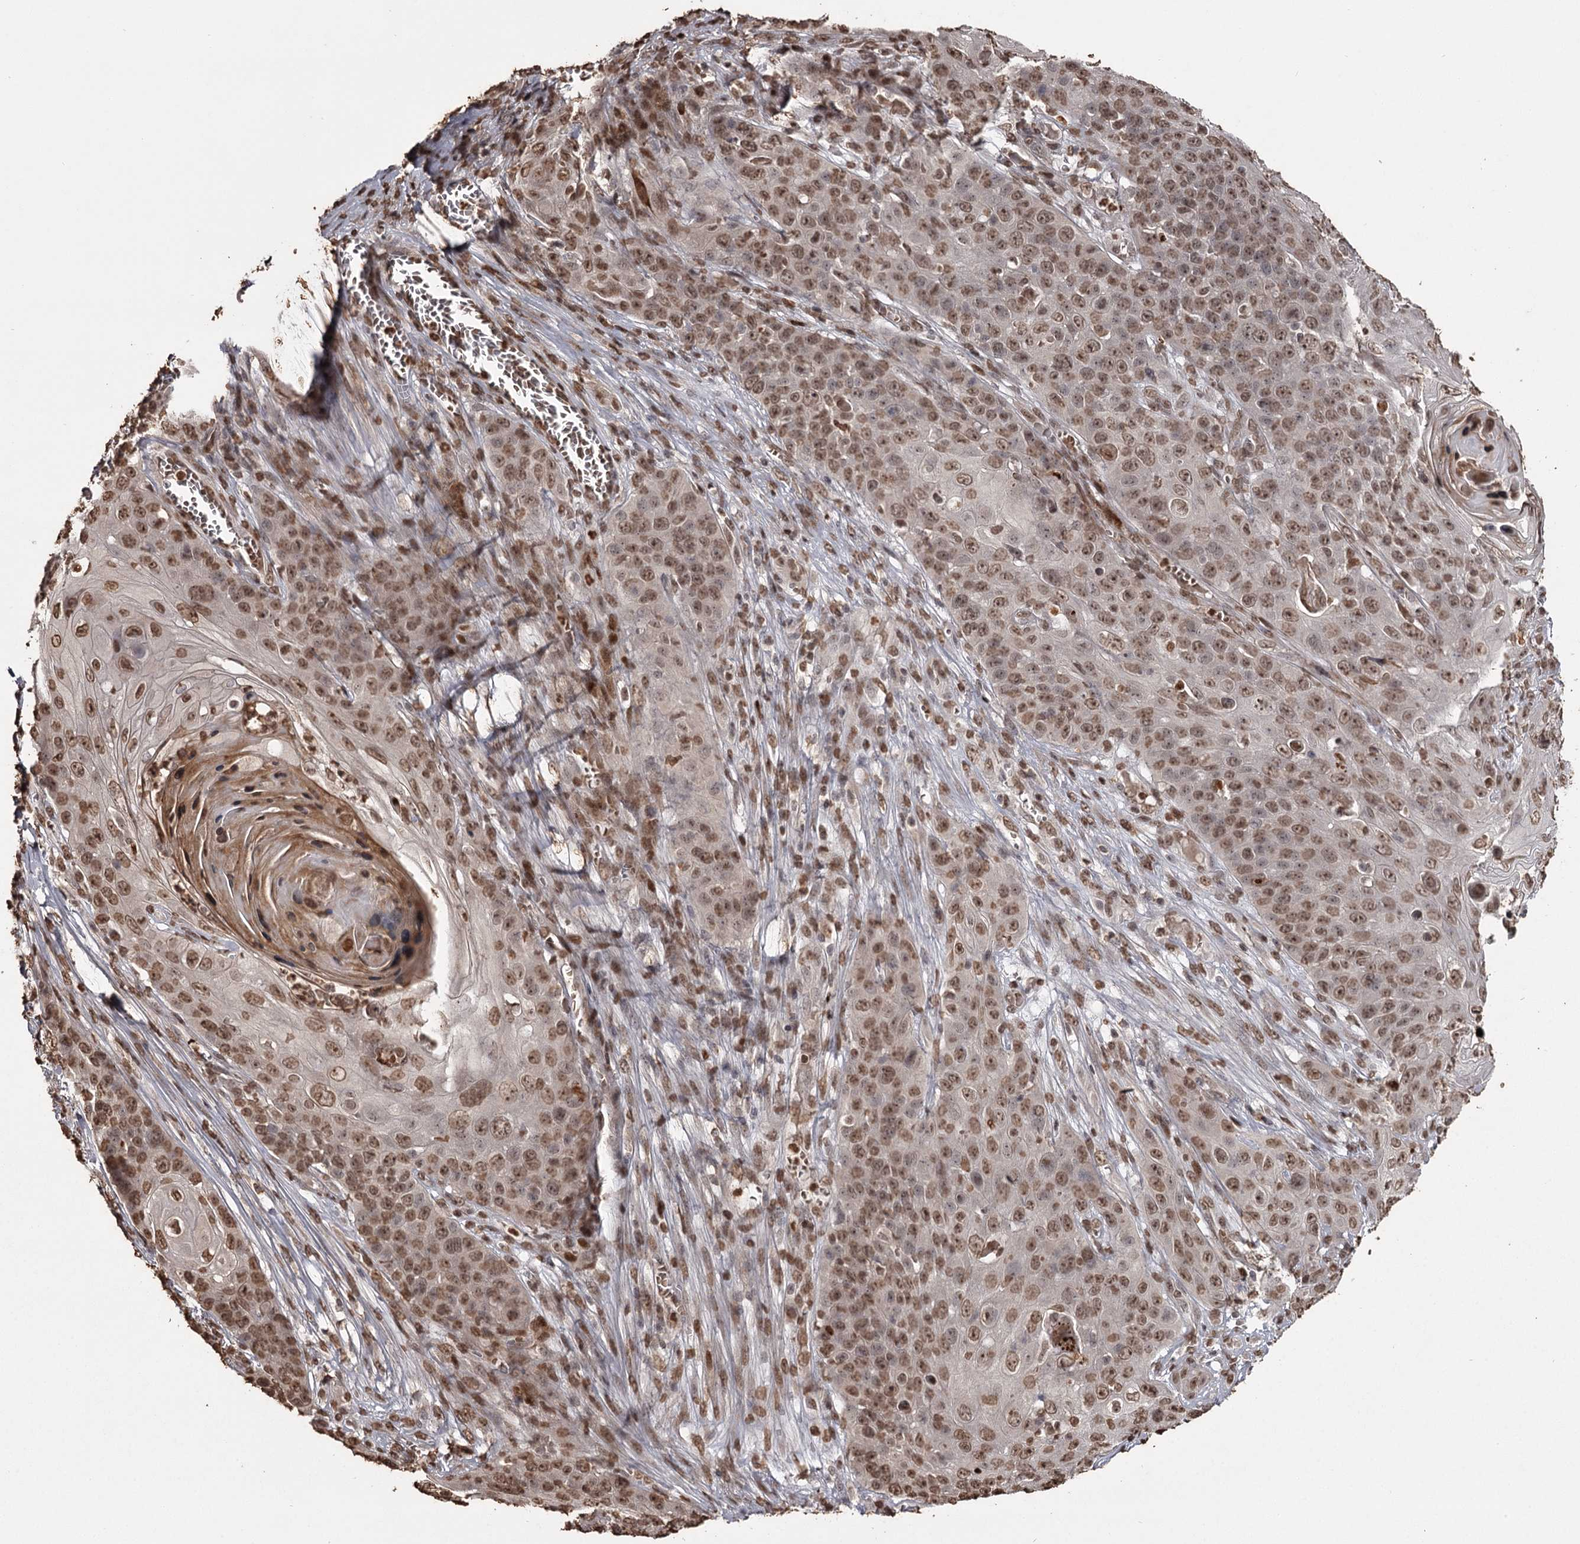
{"staining": {"intensity": "strong", "quantity": ">75%", "location": "nuclear"}, "tissue": "skin cancer", "cell_type": "Tumor cells", "image_type": "cancer", "snomed": [{"axis": "morphology", "description": "Squamous cell carcinoma, NOS"}, {"axis": "topography", "description": "Skin"}], "caption": "Squamous cell carcinoma (skin) tissue shows strong nuclear staining in approximately >75% of tumor cells The staining was performed using DAB to visualize the protein expression in brown, while the nuclei were stained in blue with hematoxylin (Magnification: 20x).", "gene": "THYN1", "patient": {"sex": "male", "age": 55}}